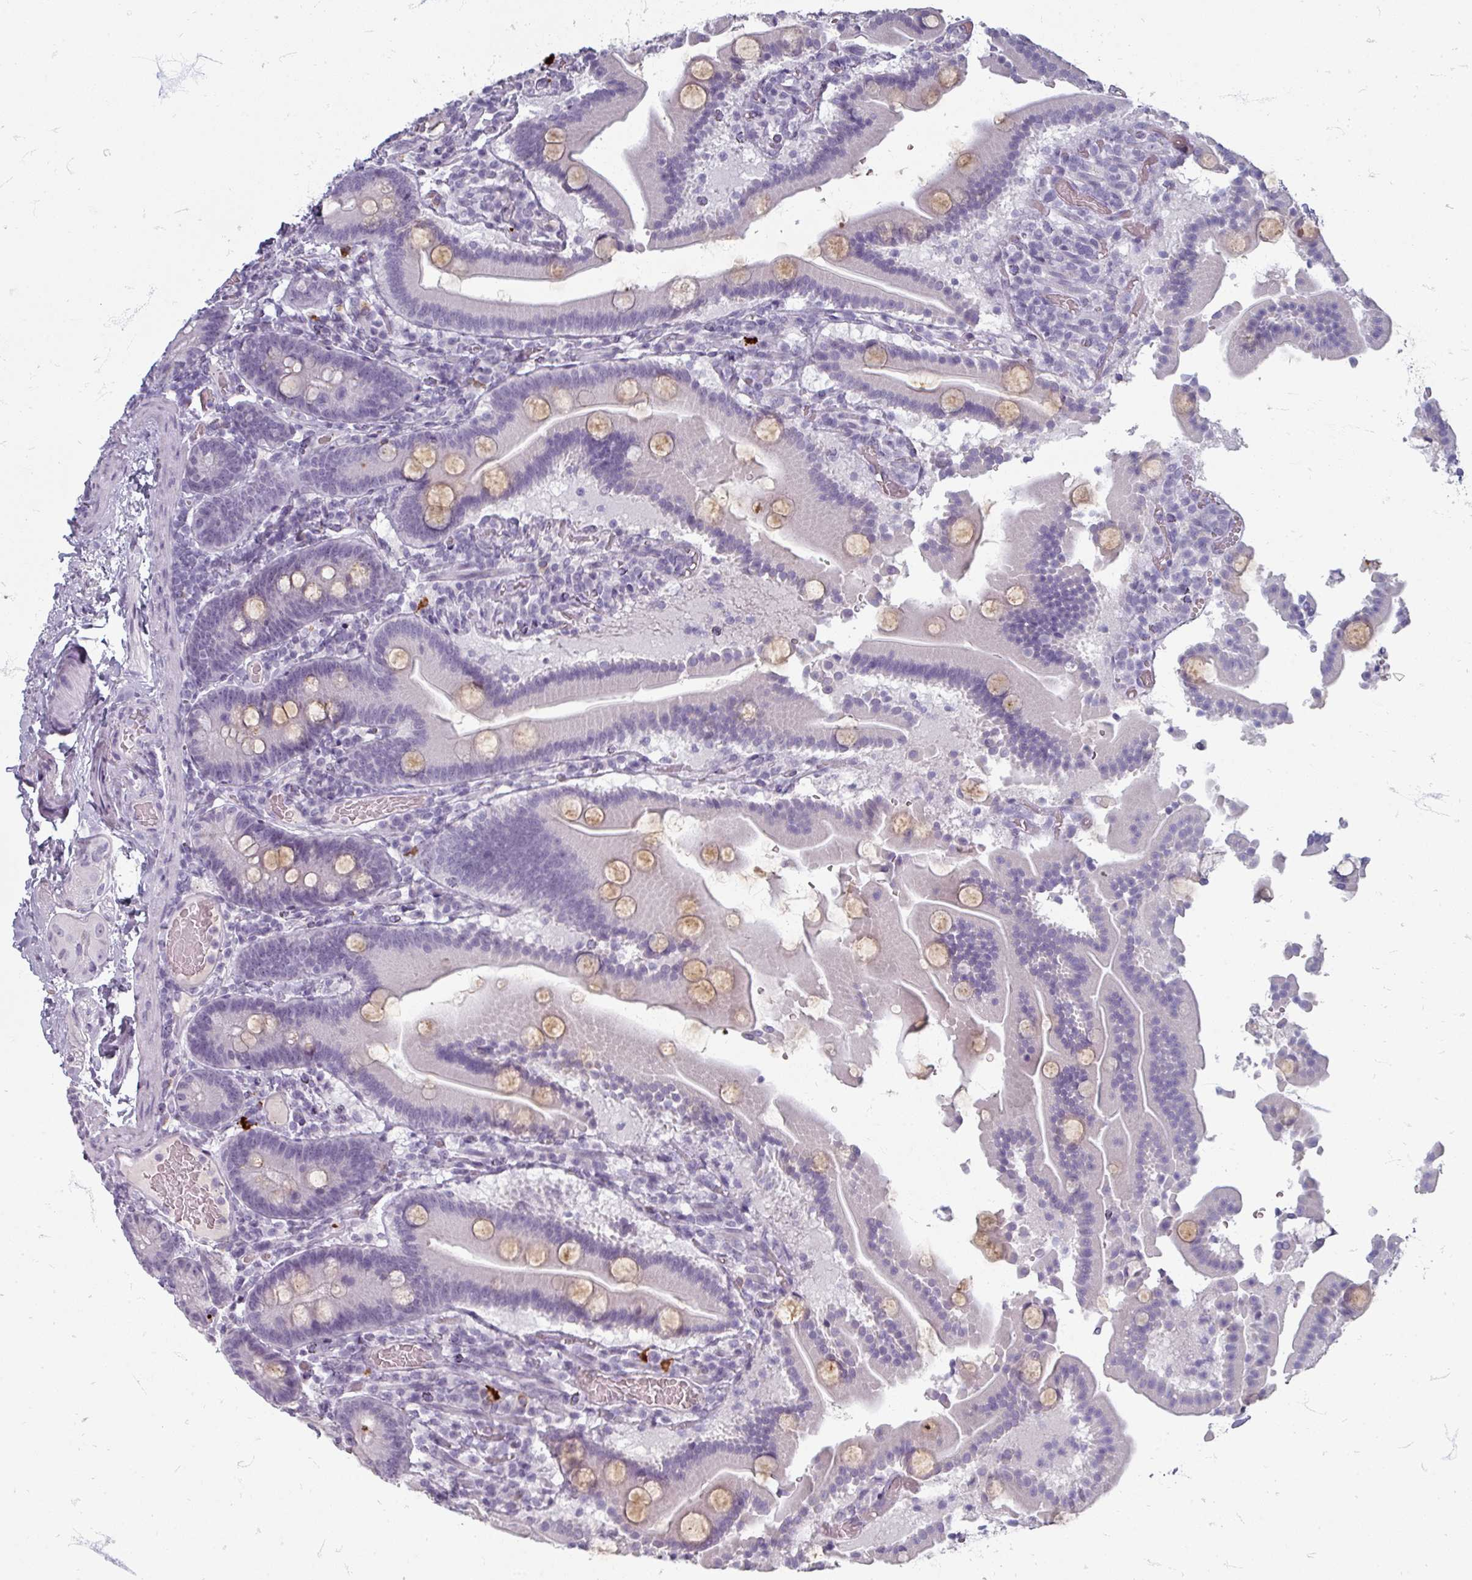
{"staining": {"intensity": "moderate", "quantity": "<25%", "location": "cytoplasmic/membranous"}, "tissue": "duodenum", "cell_type": "Glandular cells", "image_type": "normal", "snomed": [{"axis": "morphology", "description": "Normal tissue, NOS"}, {"axis": "topography", "description": "Duodenum"}], "caption": "Unremarkable duodenum was stained to show a protein in brown. There is low levels of moderate cytoplasmic/membranous expression in approximately <25% of glandular cells. Immunohistochemistry stains the protein in brown and the nuclei are stained blue.", "gene": "ZNF878", "patient": {"sex": "male", "age": 55}}